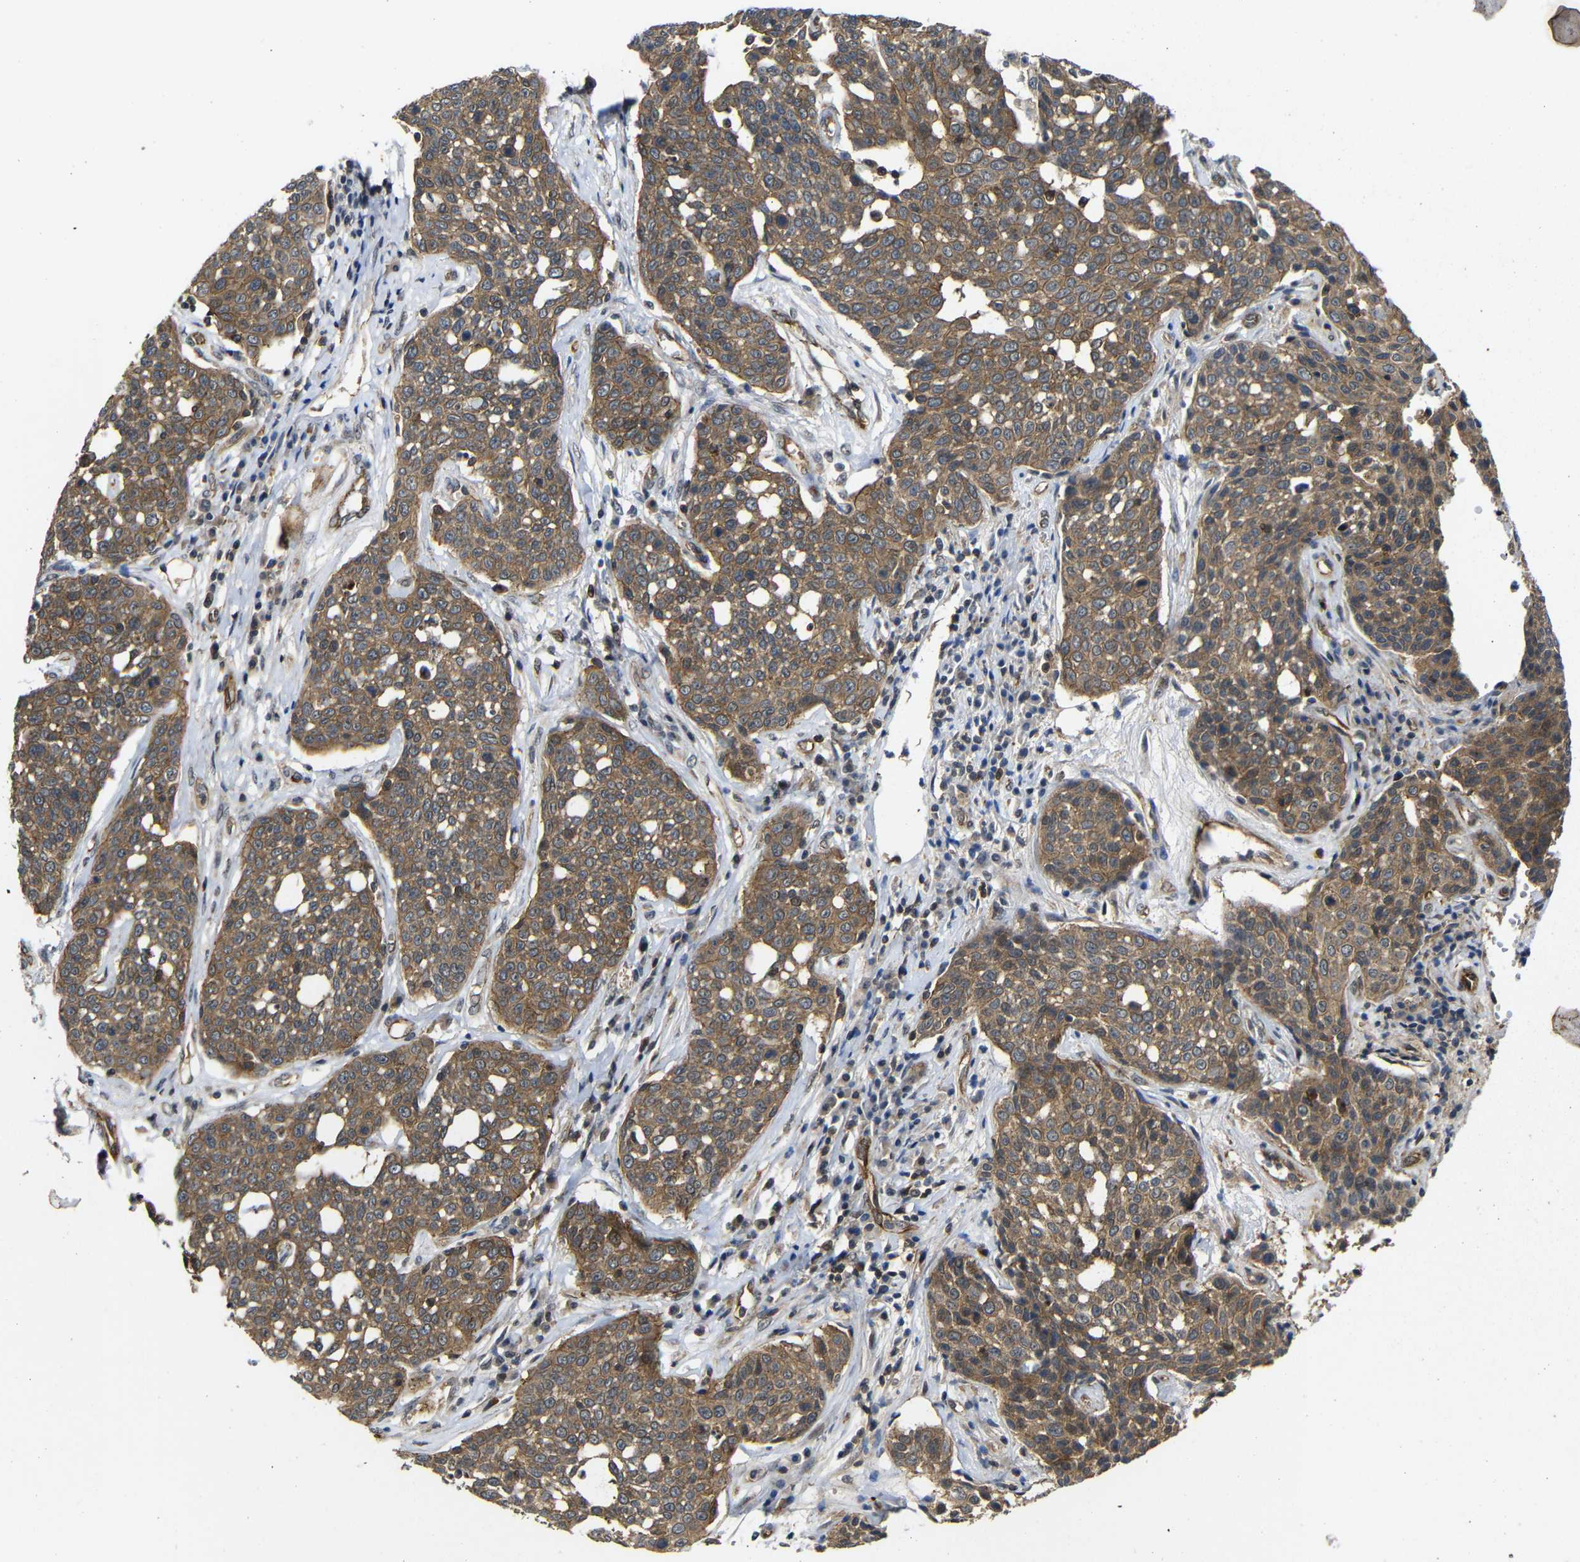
{"staining": {"intensity": "moderate", "quantity": ">75%", "location": "cytoplasmic/membranous"}, "tissue": "cervical cancer", "cell_type": "Tumor cells", "image_type": "cancer", "snomed": [{"axis": "morphology", "description": "Squamous cell carcinoma, NOS"}, {"axis": "topography", "description": "Cervix"}], "caption": "Immunohistochemistry (IHC) of squamous cell carcinoma (cervical) shows medium levels of moderate cytoplasmic/membranous positivity in about >75% of tumor cells. (DAB (3,3'-diaminobenzidine) IHC with brightfield microscopy, high magnification).", "gene": "NANOS1", "patient": {"sex": "female", "age": 34}}